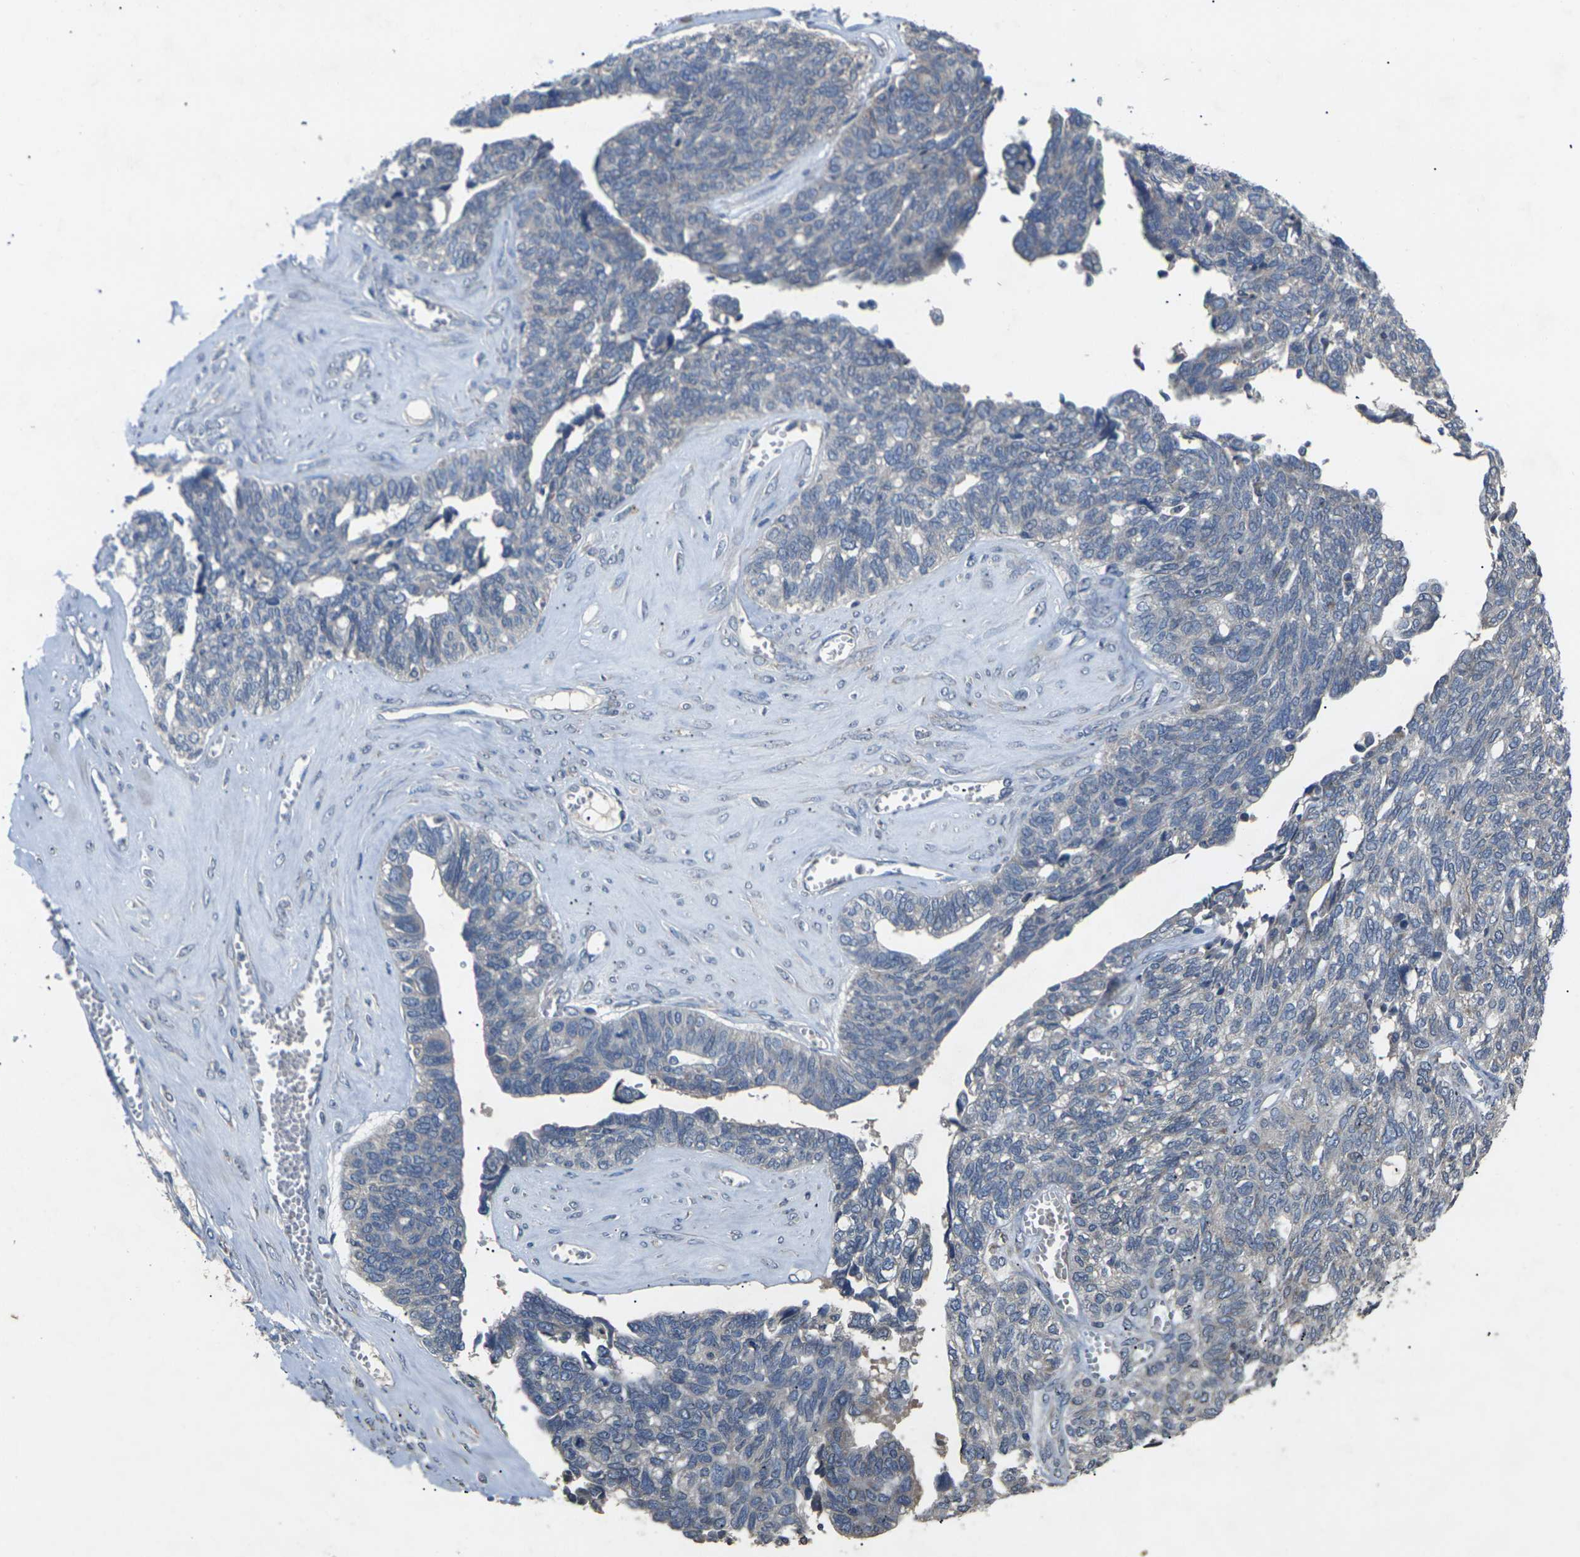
{"staining": {"intensity": "negative", "quantity": "none", "location": "none"}, "tissue": "ovarian cancer", "cell_type": "Tumor cells", "image_type": "cancer", "snomed": [{"axis": "morphology", "description": "Cystadenocarcinoma, serous, NOS"}, {"axis": "topography", "description": "Ovary"}], "caption": "The image shows no staining of tumor cells in ovarian serous cystadenocarcinoma.", "gene": "SLC2A2", "patient": {"sex": "female", "age": 79}}